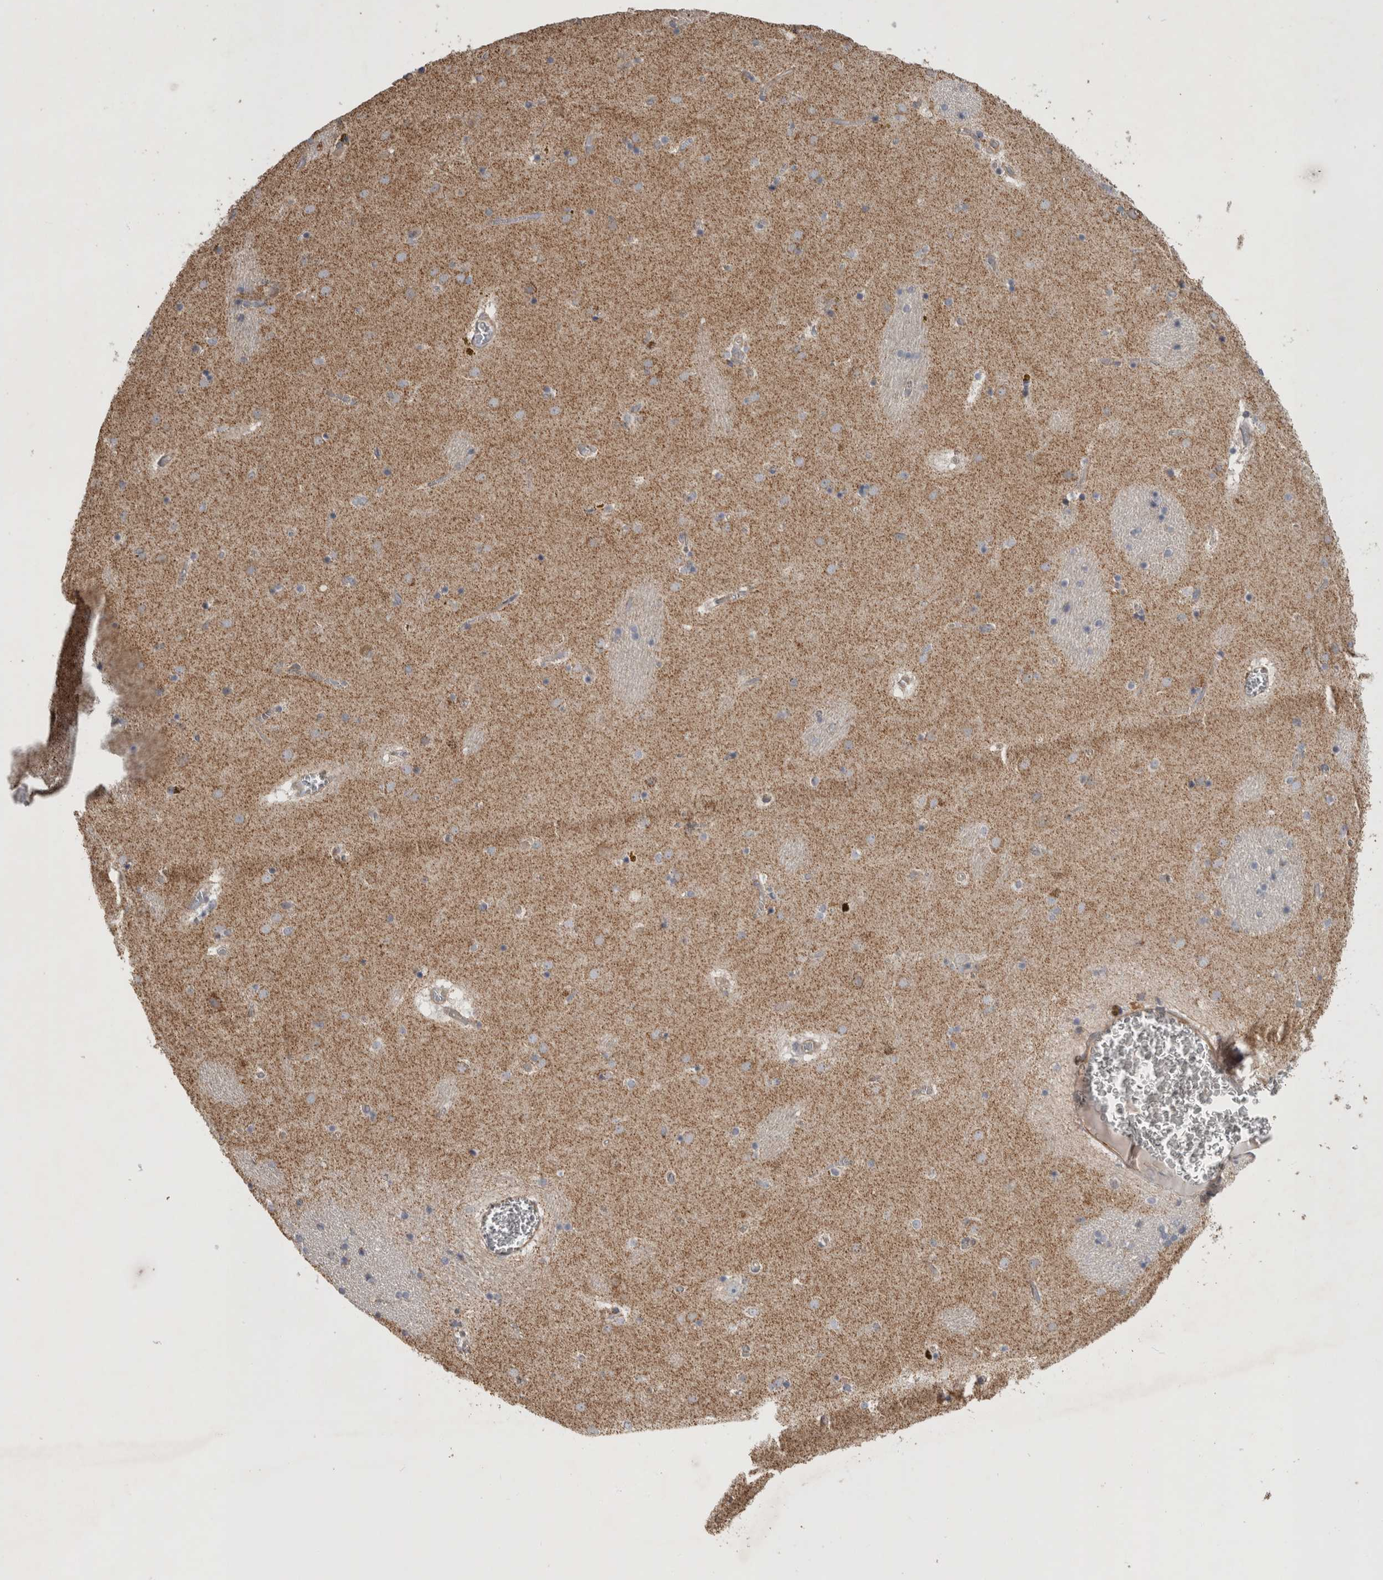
{"staining": {"intensity": "weak", "quantity": "<25%", "location": "cytoplasmic/membranous"}, "tissue": "caudate", "cell_type": "Glial cells", "image_type": "normal", "snomed": [{"axis": "morphology", "description": "Normal tissue, NOS"}, {"axis": "topography", "description": "Lateral ventricle wall"}], "caption": "This is an immunohistochemistry image of normal human caudate. There is no staining in glial cells.", "gene": "SFXN2", "patient": {"sex": "male", "age": 70}}